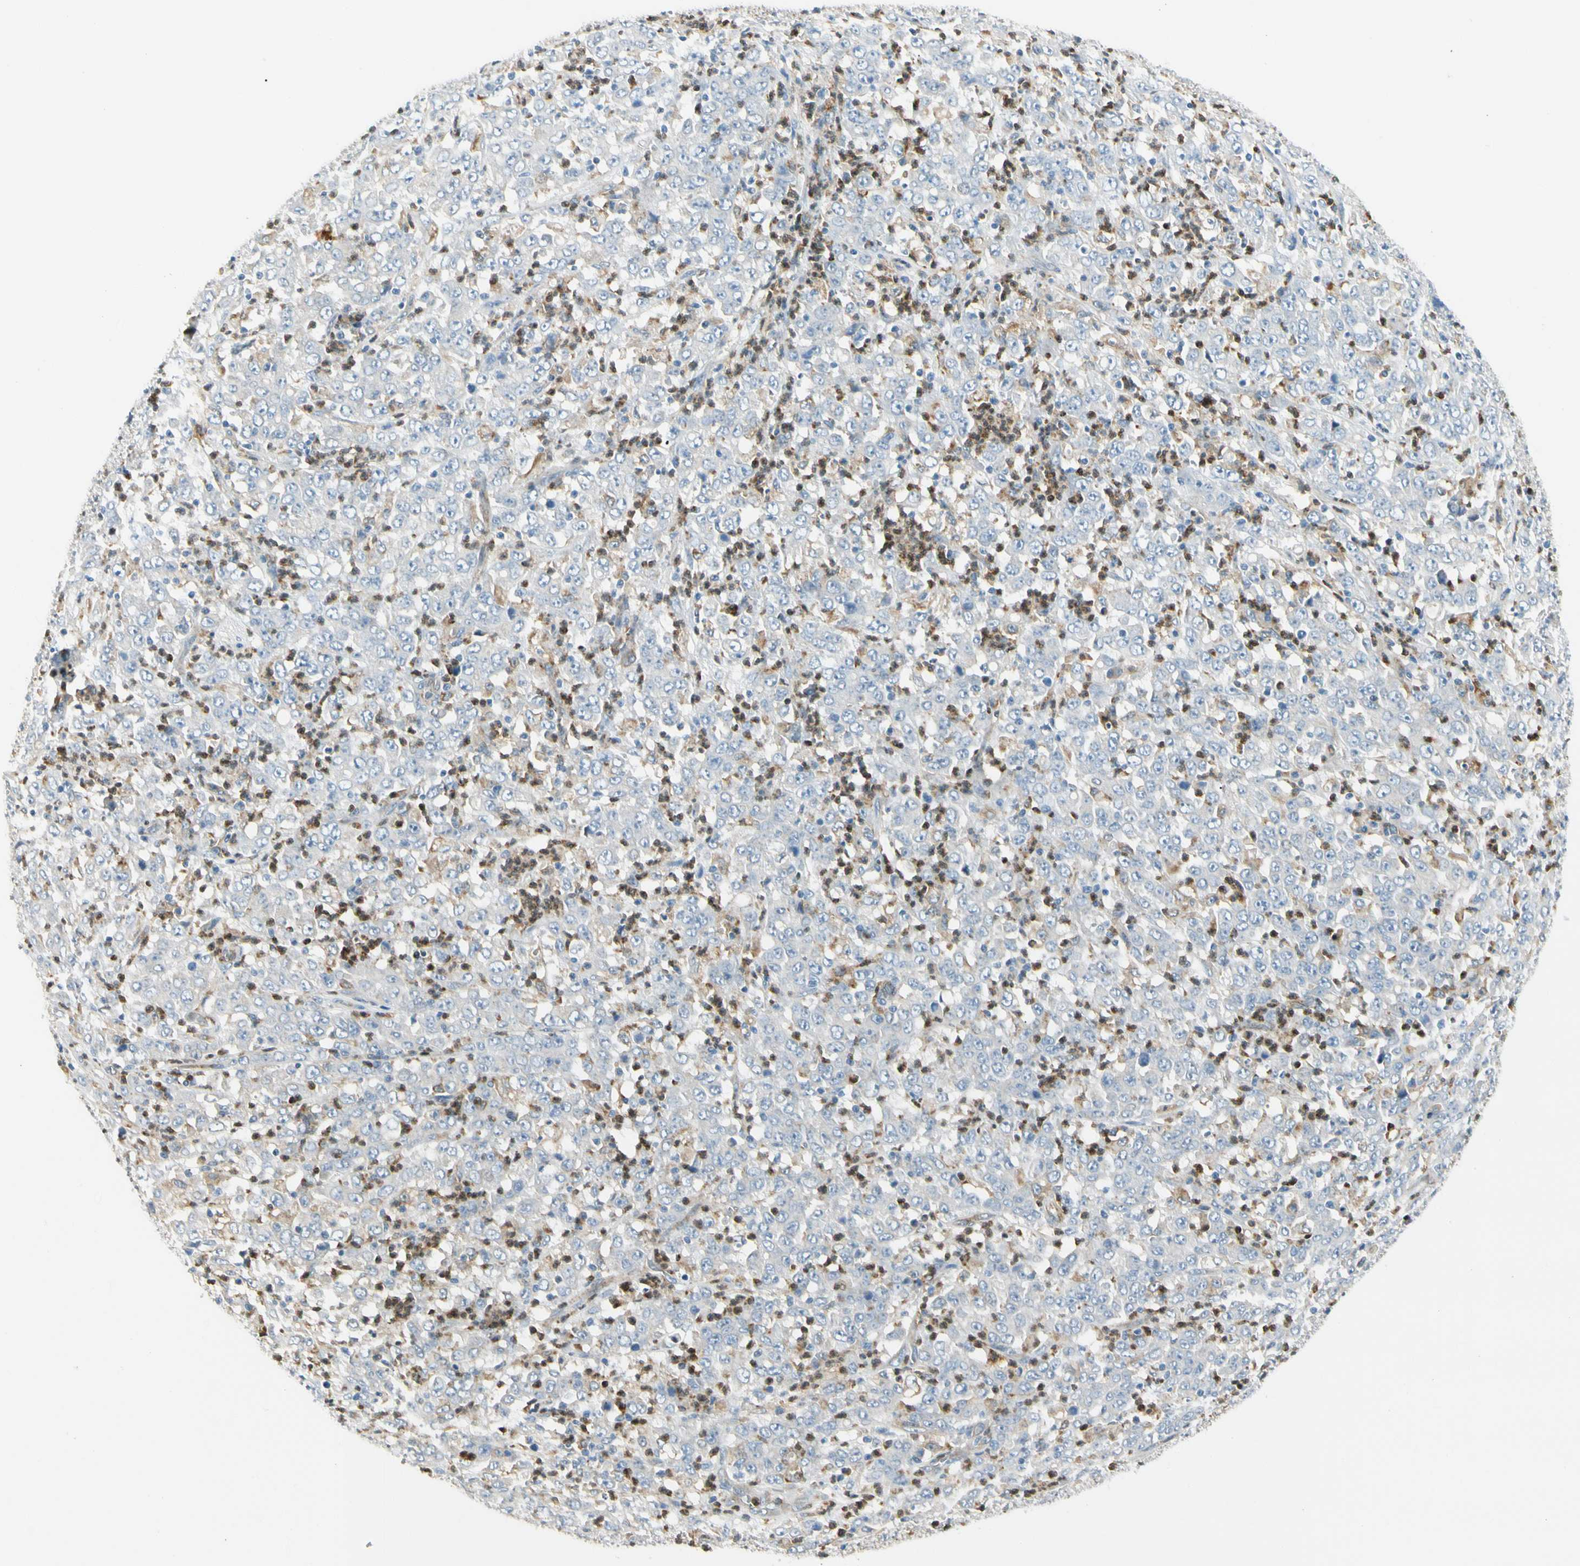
{"staining": {"intensity": "negative", "quantity": "none", "location": "none"}, "tissue": "stomach cancer", "cell_type": "Tumor cells", "image_type": "cancer", "snomed": [{"axis": "morphology", "description": "Adenocarcinoma, NOS"}, {"axis": "topography", "description": "Stomach, lower"}], "caption": "An IHC micrograph of adenocarcinoma (stomach) is shown. There is no staining in tumor cells of adenocarcinoma (stomach).", "gene": "LPCAT2", "patient": {"sex": "female", "age": 71}}